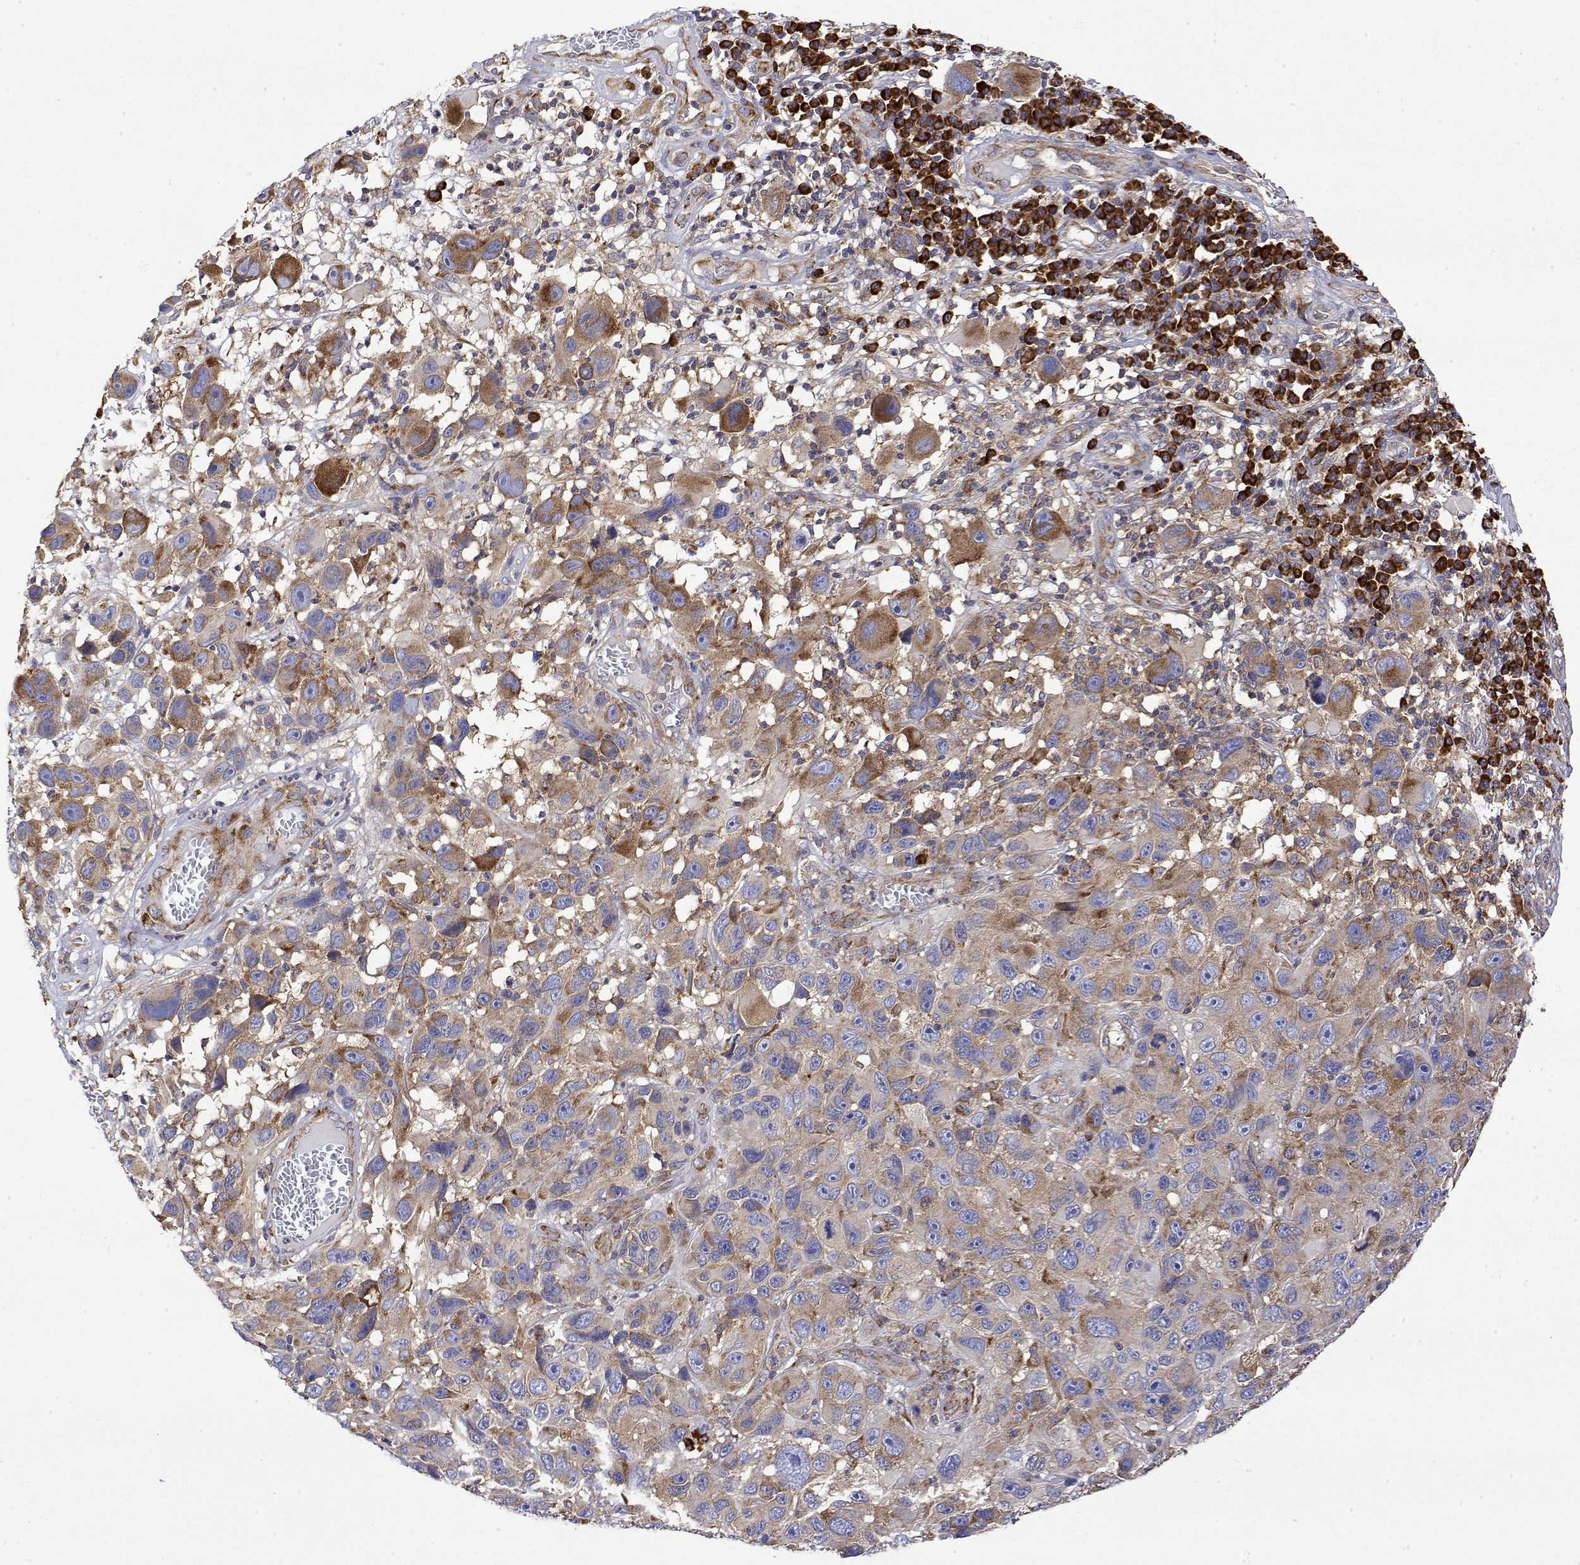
{"staining": {"intensity": "weak", "quantity": "25%-75%", "location": "cytoplasmic/membranous"}, "tissue": "melanoma", "cell_type": "Tumor cells", "image_type": "cancer", "snomed": [{"axis": "morphology", "description": "Malignant melanoma, NOS"}, {"axis": "topography", "description": "Skin"}], "caption": "IHC image of human melanoma stained for a protein (brown), which exhibits low levels of weak cytoplasmic/membranous expression in about 25%-75% of tumor cells.", "gene": "EEF1G", "patient": {"sex": "male", "age": 53}}